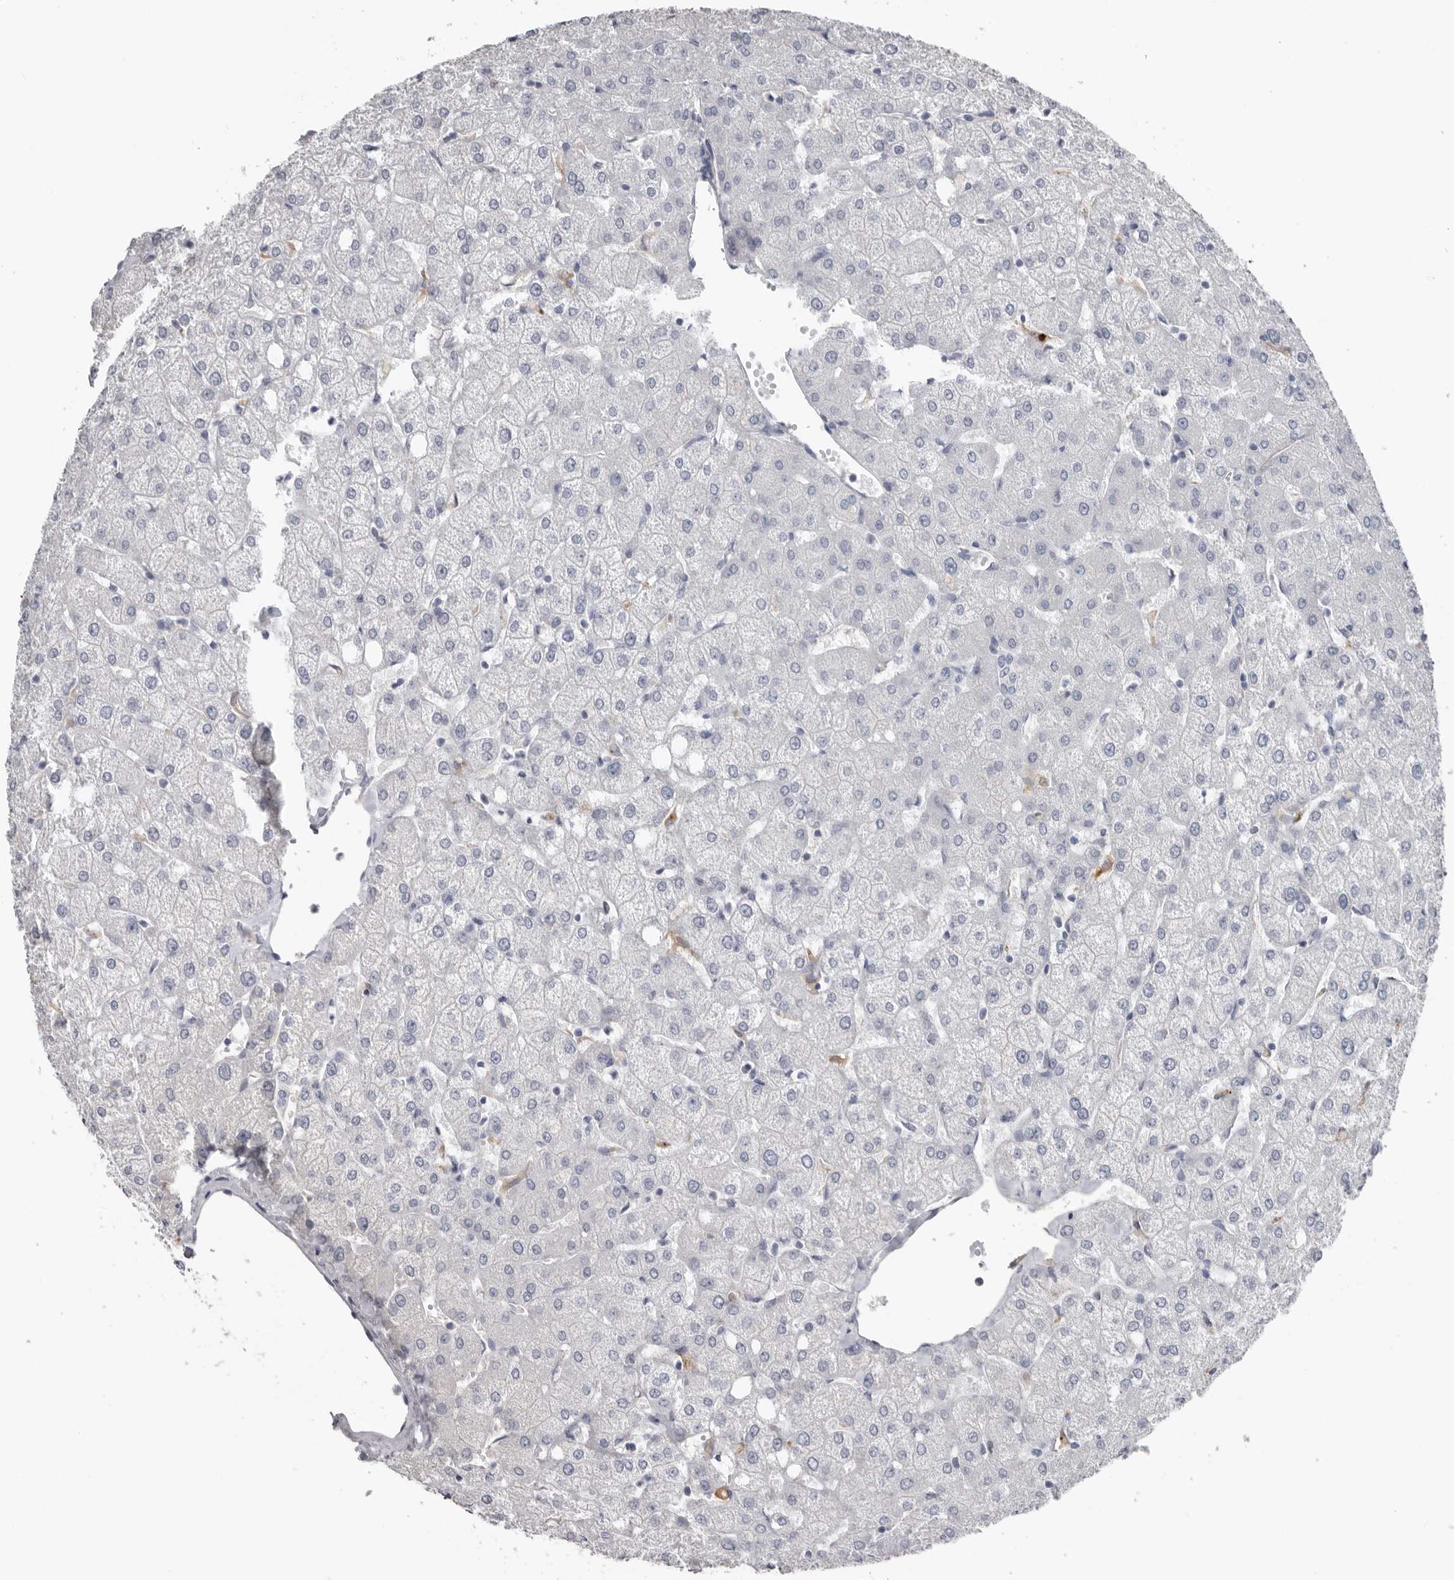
{"staining": {"intensity": "negative", "quantity": "none", "location": "none"}, "tissue": "liver", "cell_type": "Cholangiocytes", "image_type": "normal", "snomed": [{"axis": "morphology", "description": "Normal tissue, NOS"}, {"axis": "topography", "description": "Liver"}], "caption": "DAB immunohistochemical staining of benign human liver exhibits no significant staining in cholangiocytes. The staining is performed using DAB (3,3'-diaminobenzidine) brown chromogen with nuclei counter-stained in using hematoxylin.", "gene": "FABP7", "patient": {"sex": "female", "age": 54}}